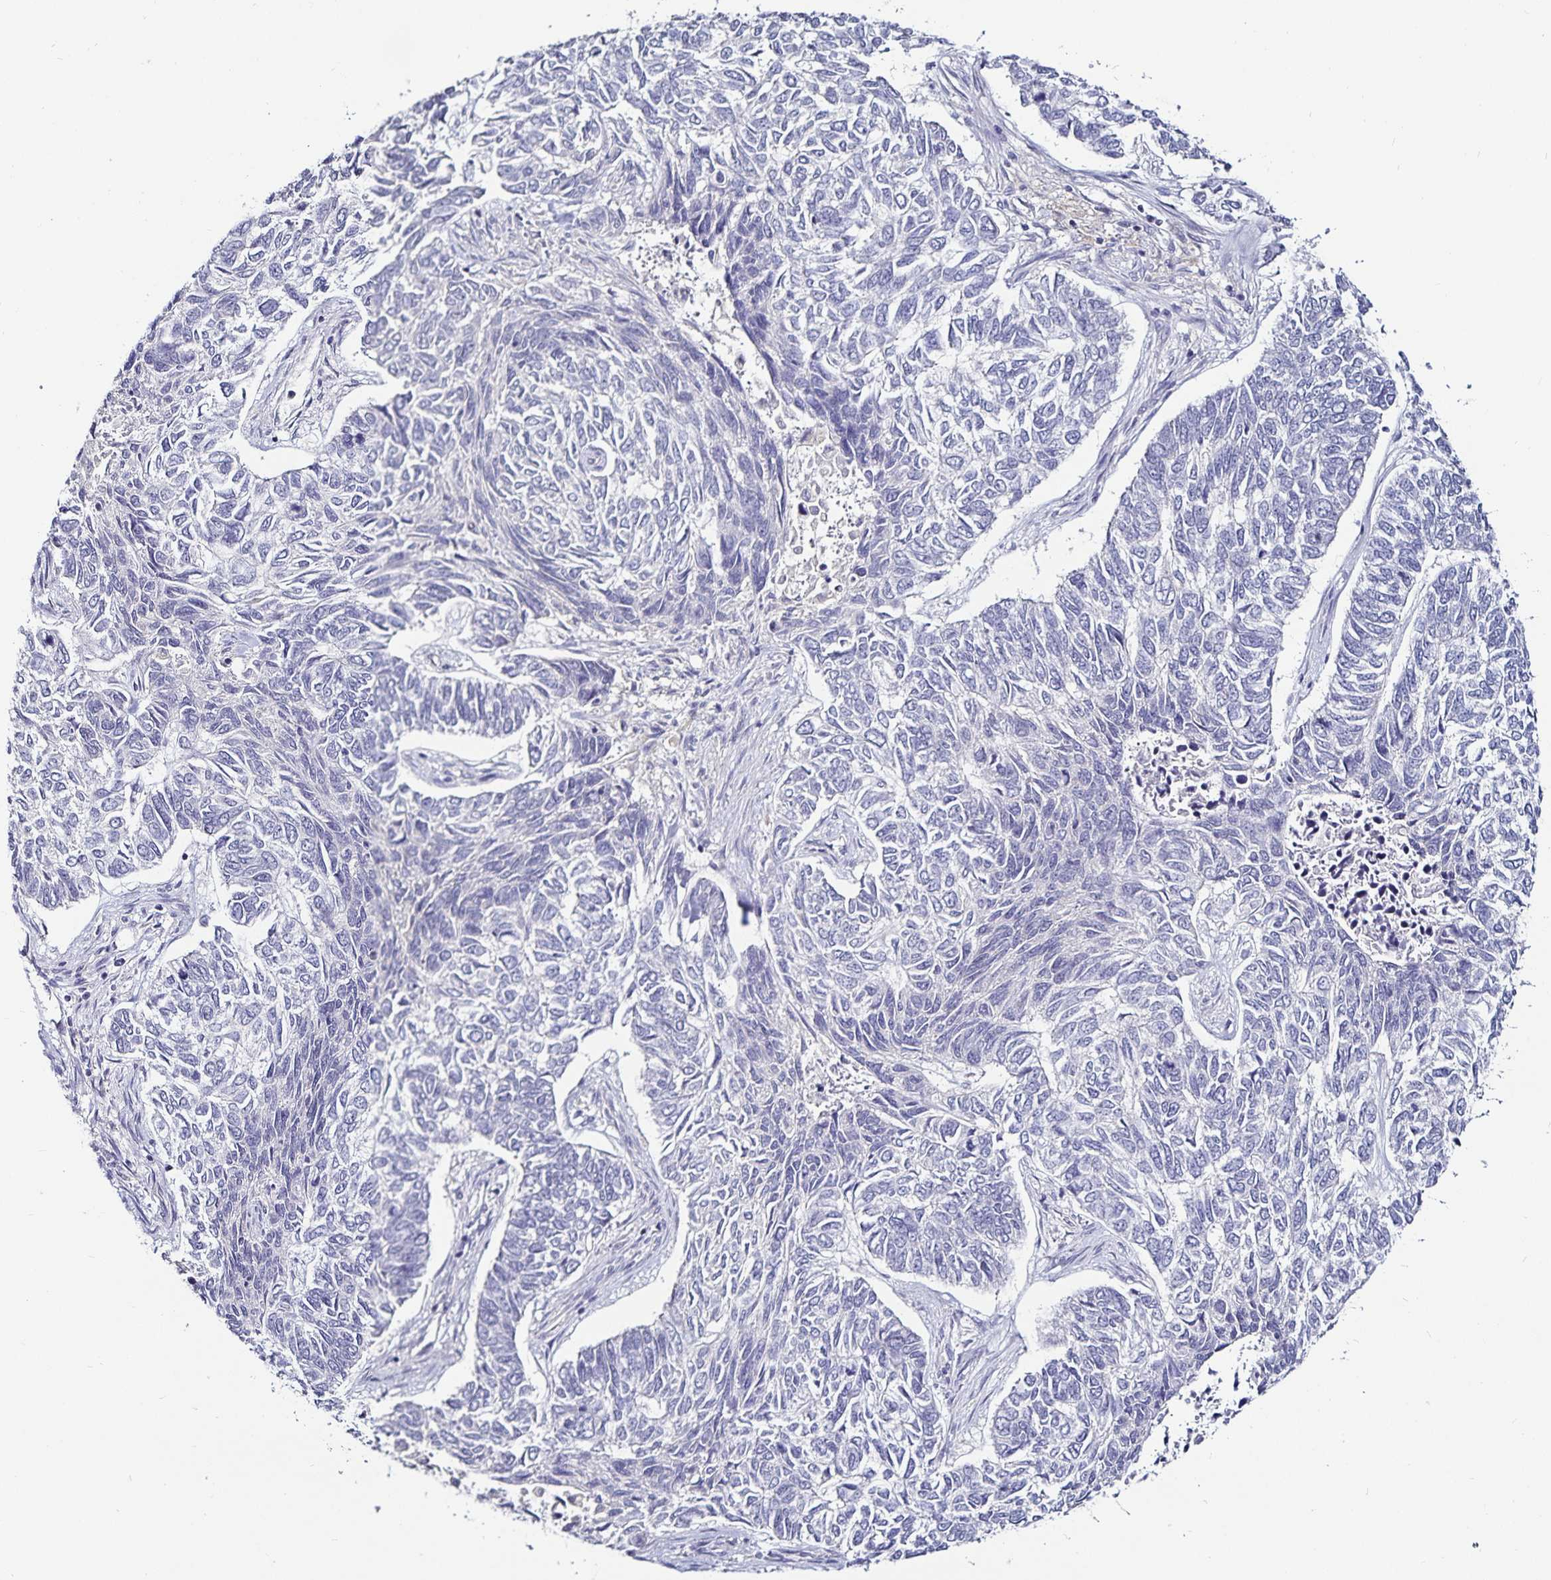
{"staining": {"intensity": "negative", "quantity": "none", "location": "none"}, "tissue": "skin cancer", "cell_type": "Tumor cells", "image_type": "cancer", "snomed": [{"axis": "morphology", "description": "Basal cell carcinoma"}, {"axis": "topography", "description": "Skin"}], "caption": "Micrograph shows no protein expression in tumor cells of skin cancer tissue.", "gene": "ACSL5", "patient": {"sex": "female", "age": 65}}